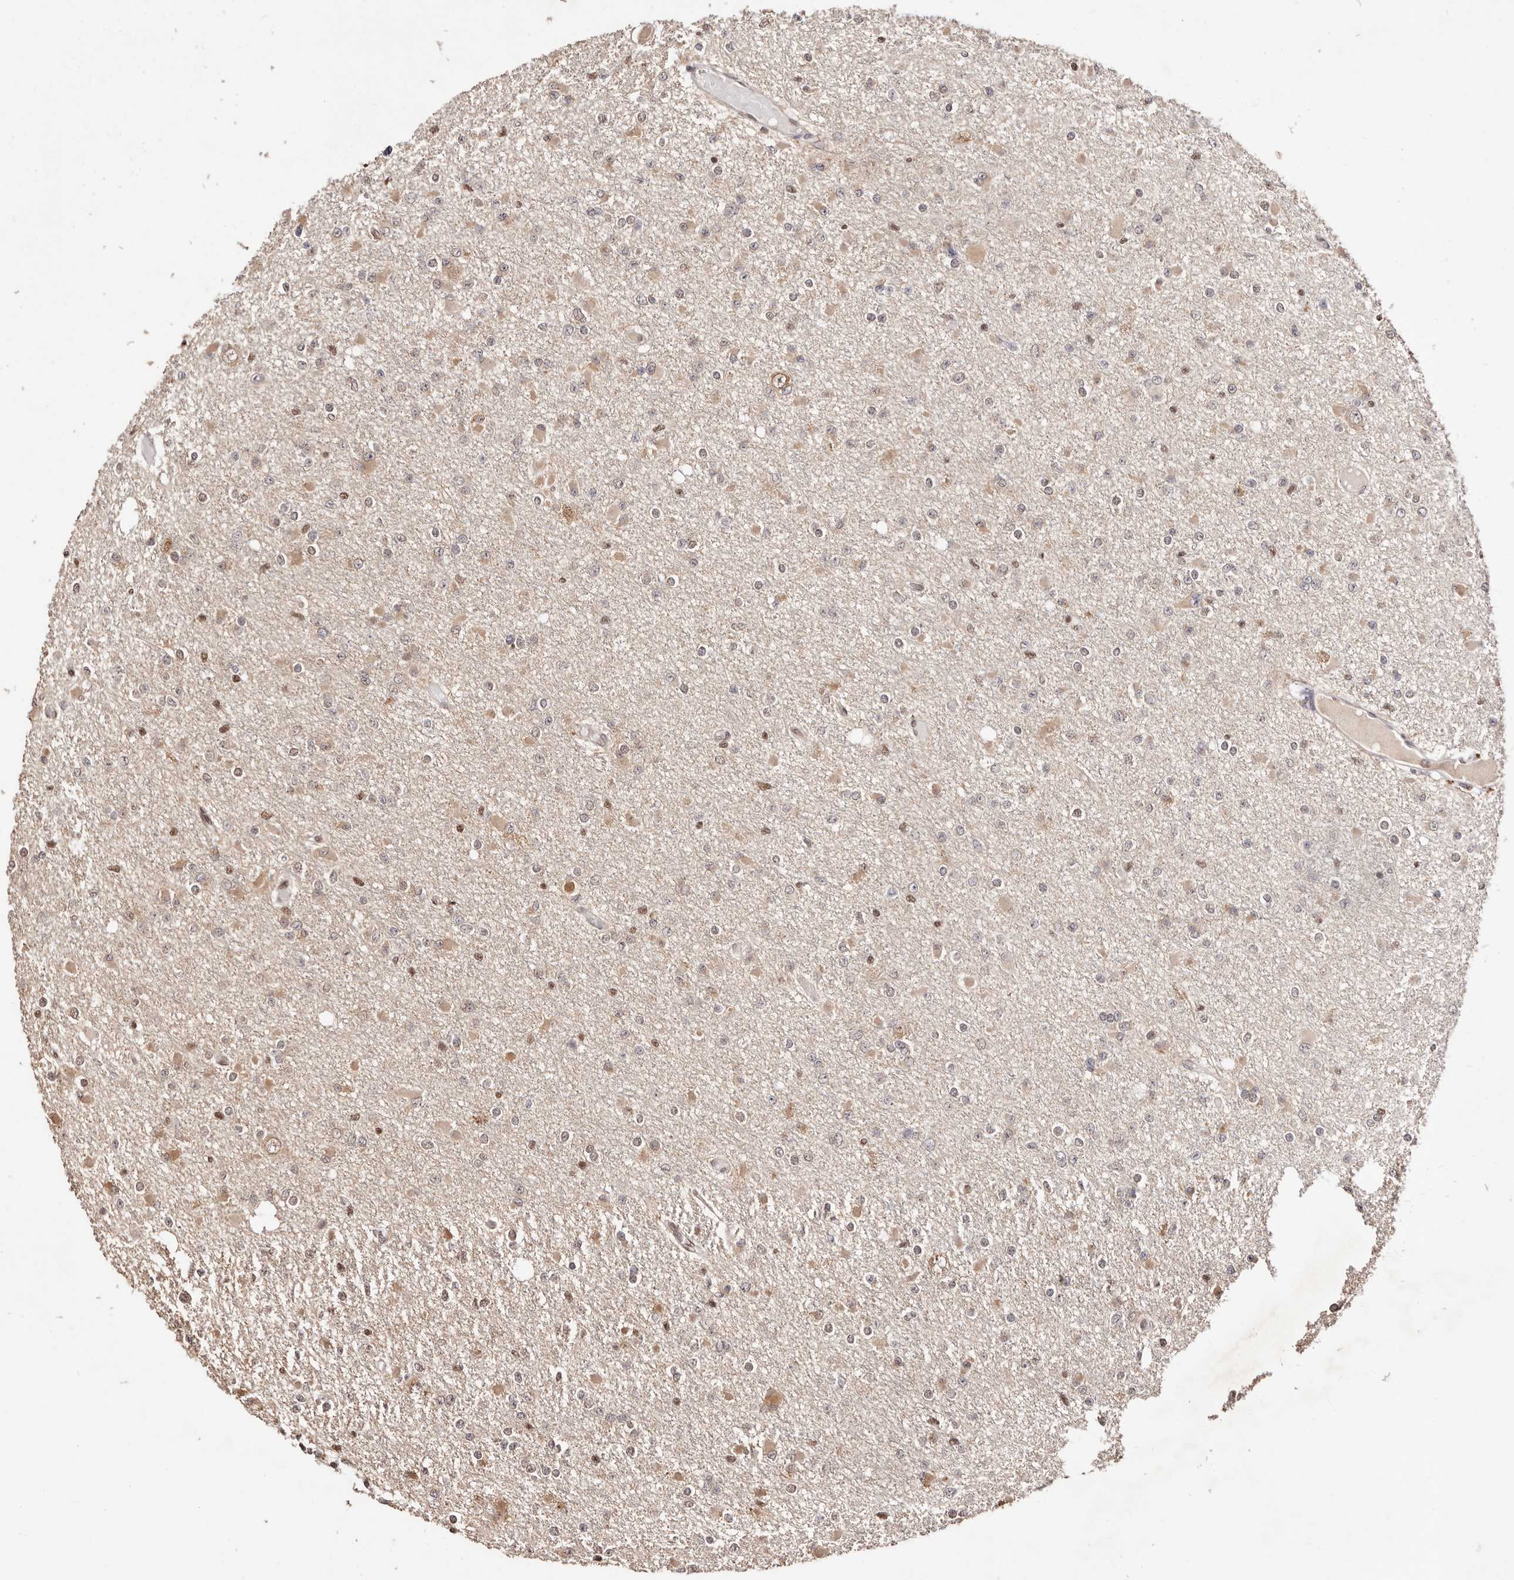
{"staining": {"intensity": "moderate", "quantity": "25%-75%", "location": "nuclear"}, "tissue": "glioma", "cell_type": "Tumor cells", "image_type": "cancer", "snomed": [{"axis": "morphology", "description": "Glioma, malignant, Low grade"}, {"axis": "topography", "description": "Brain"}], "caption": "Immunohistochemical staining of glioma shows moderate nuclear protein expression in about 25%-75% of tumor cells. (IHC, brightfield microscopy, high magnification).", "gene": "BICRAL", "patient": {"sex": "female", "age": 22}}